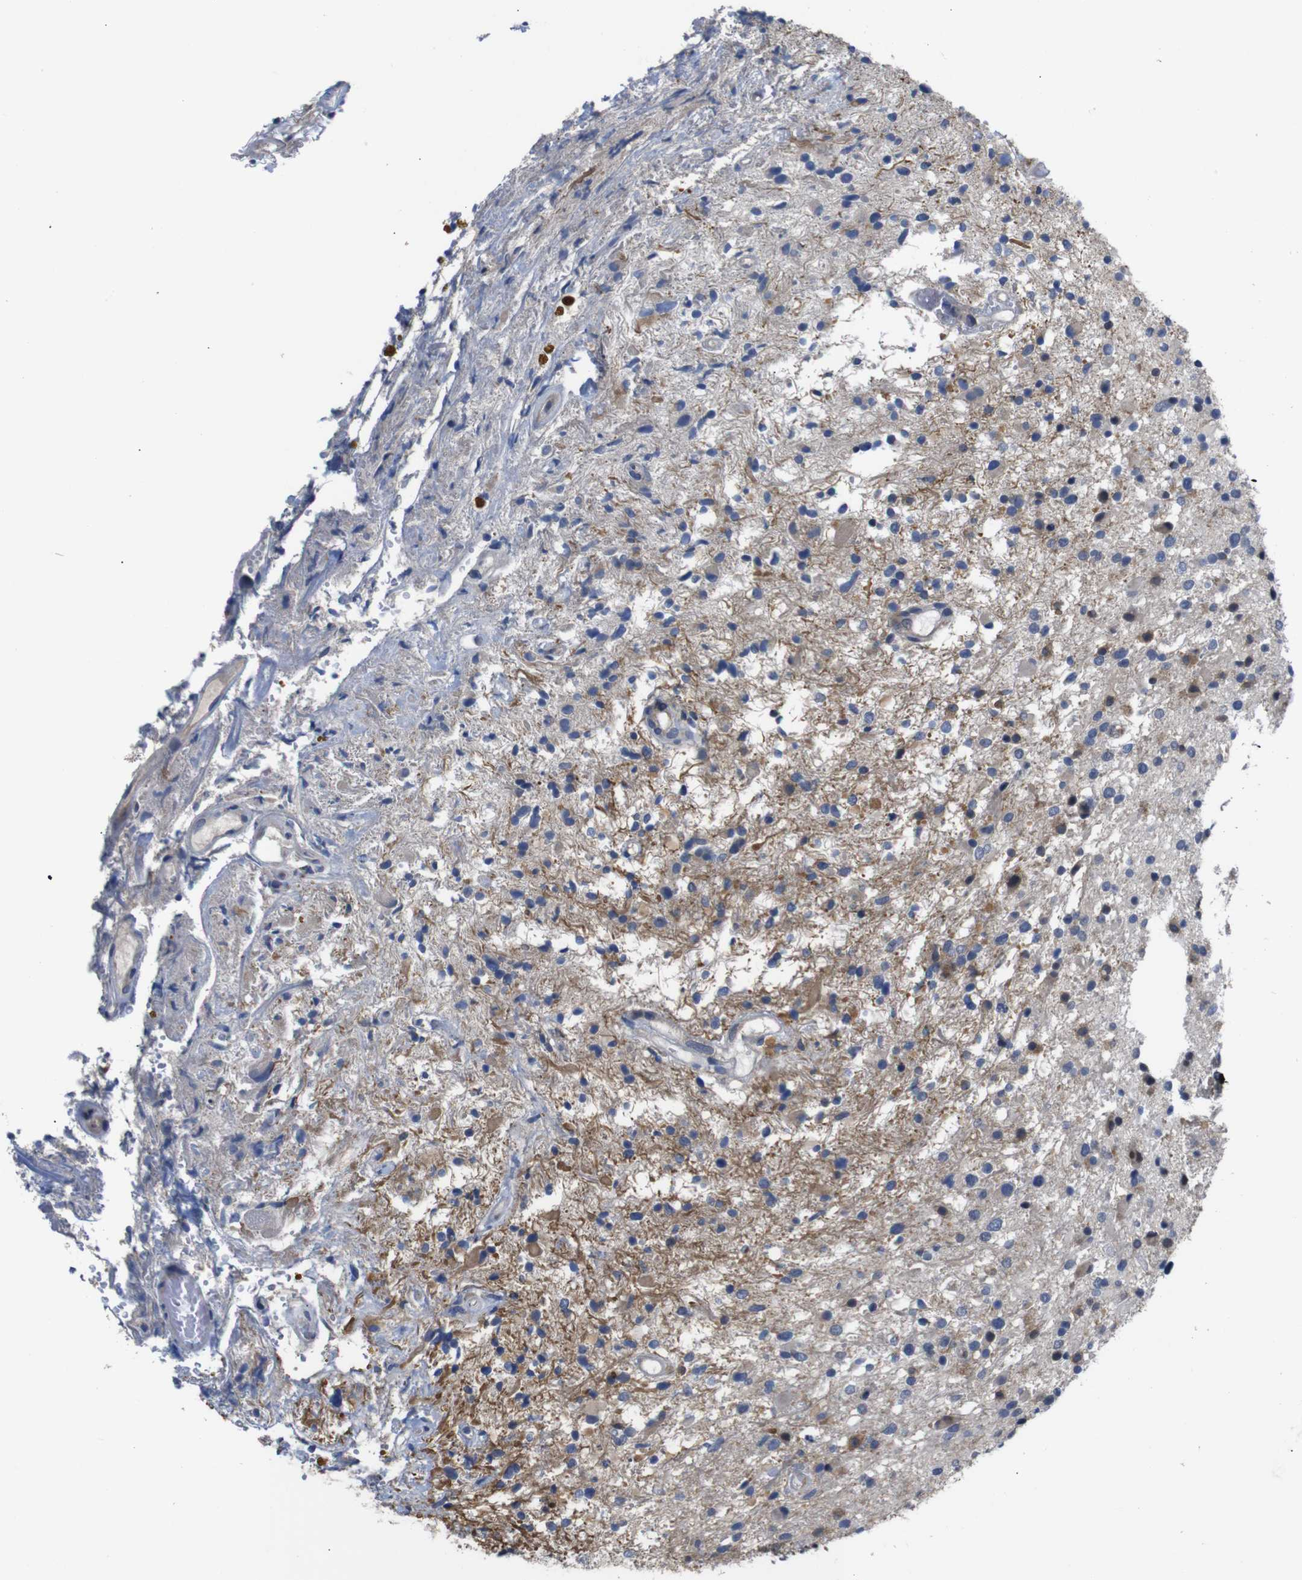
{"staining": {"intensity": "moderate", "quantity": "25%-75%", "location": "cytoplasmic/membranous"}, "tissue": "glioma", "cell_type": "Tumor cells", "image_type": "cancer", "snomed": [{"axis": "morphology", "description": "Glioma, malignant, High grade"}, {"axis": "topography", "description": "Brain"}], "caption": "Glioma stained with IHC demonstrates moderate cytoplasmic/membranous positivity in about 25%-75% of tumor cells.", "gene": "BRWD3", "patient": {"sex": "male", "age": 33}}